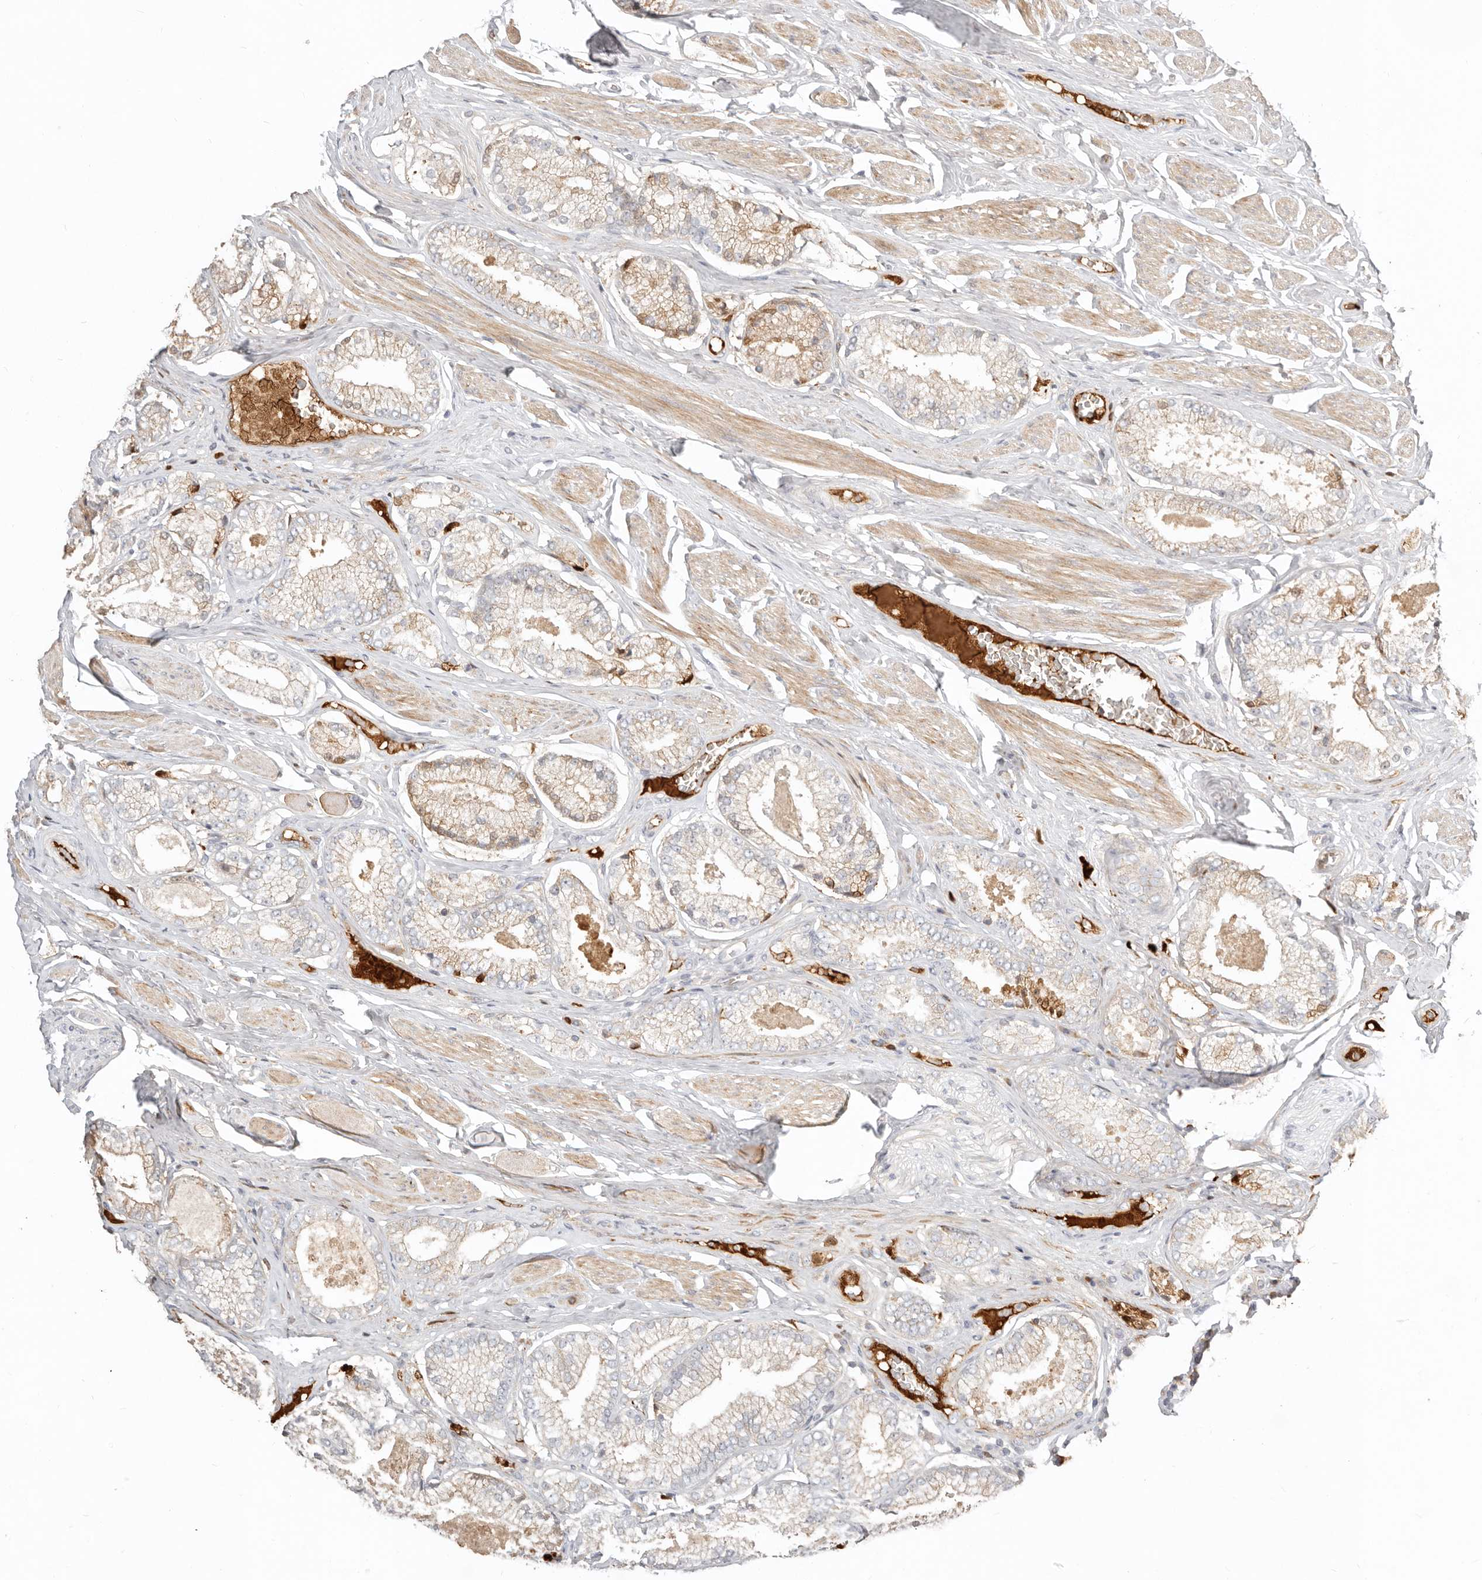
{"staining": {"intensity": "weak", "quantity": "25%-75%", "location": "cytoplasmic/membranous"}, "tissue": "prostate cancer", "cell_type": "Tumor cells", "image_type": "cancer", "snomed": [{"axis": "morphology", "description": "Adenocarcinoma, Low grade"}, {"axis": "topography", "description": "Prostate"}], "caption": "Protein analysis of adenocarcinoma (low-grade) (prostate) tissue reveals weak cytoplasmic/membranous staining in approximately 25%-75% of tumor cells.", "gene": "MTFR2", "patient": {"sex": "male", "age": 71}}